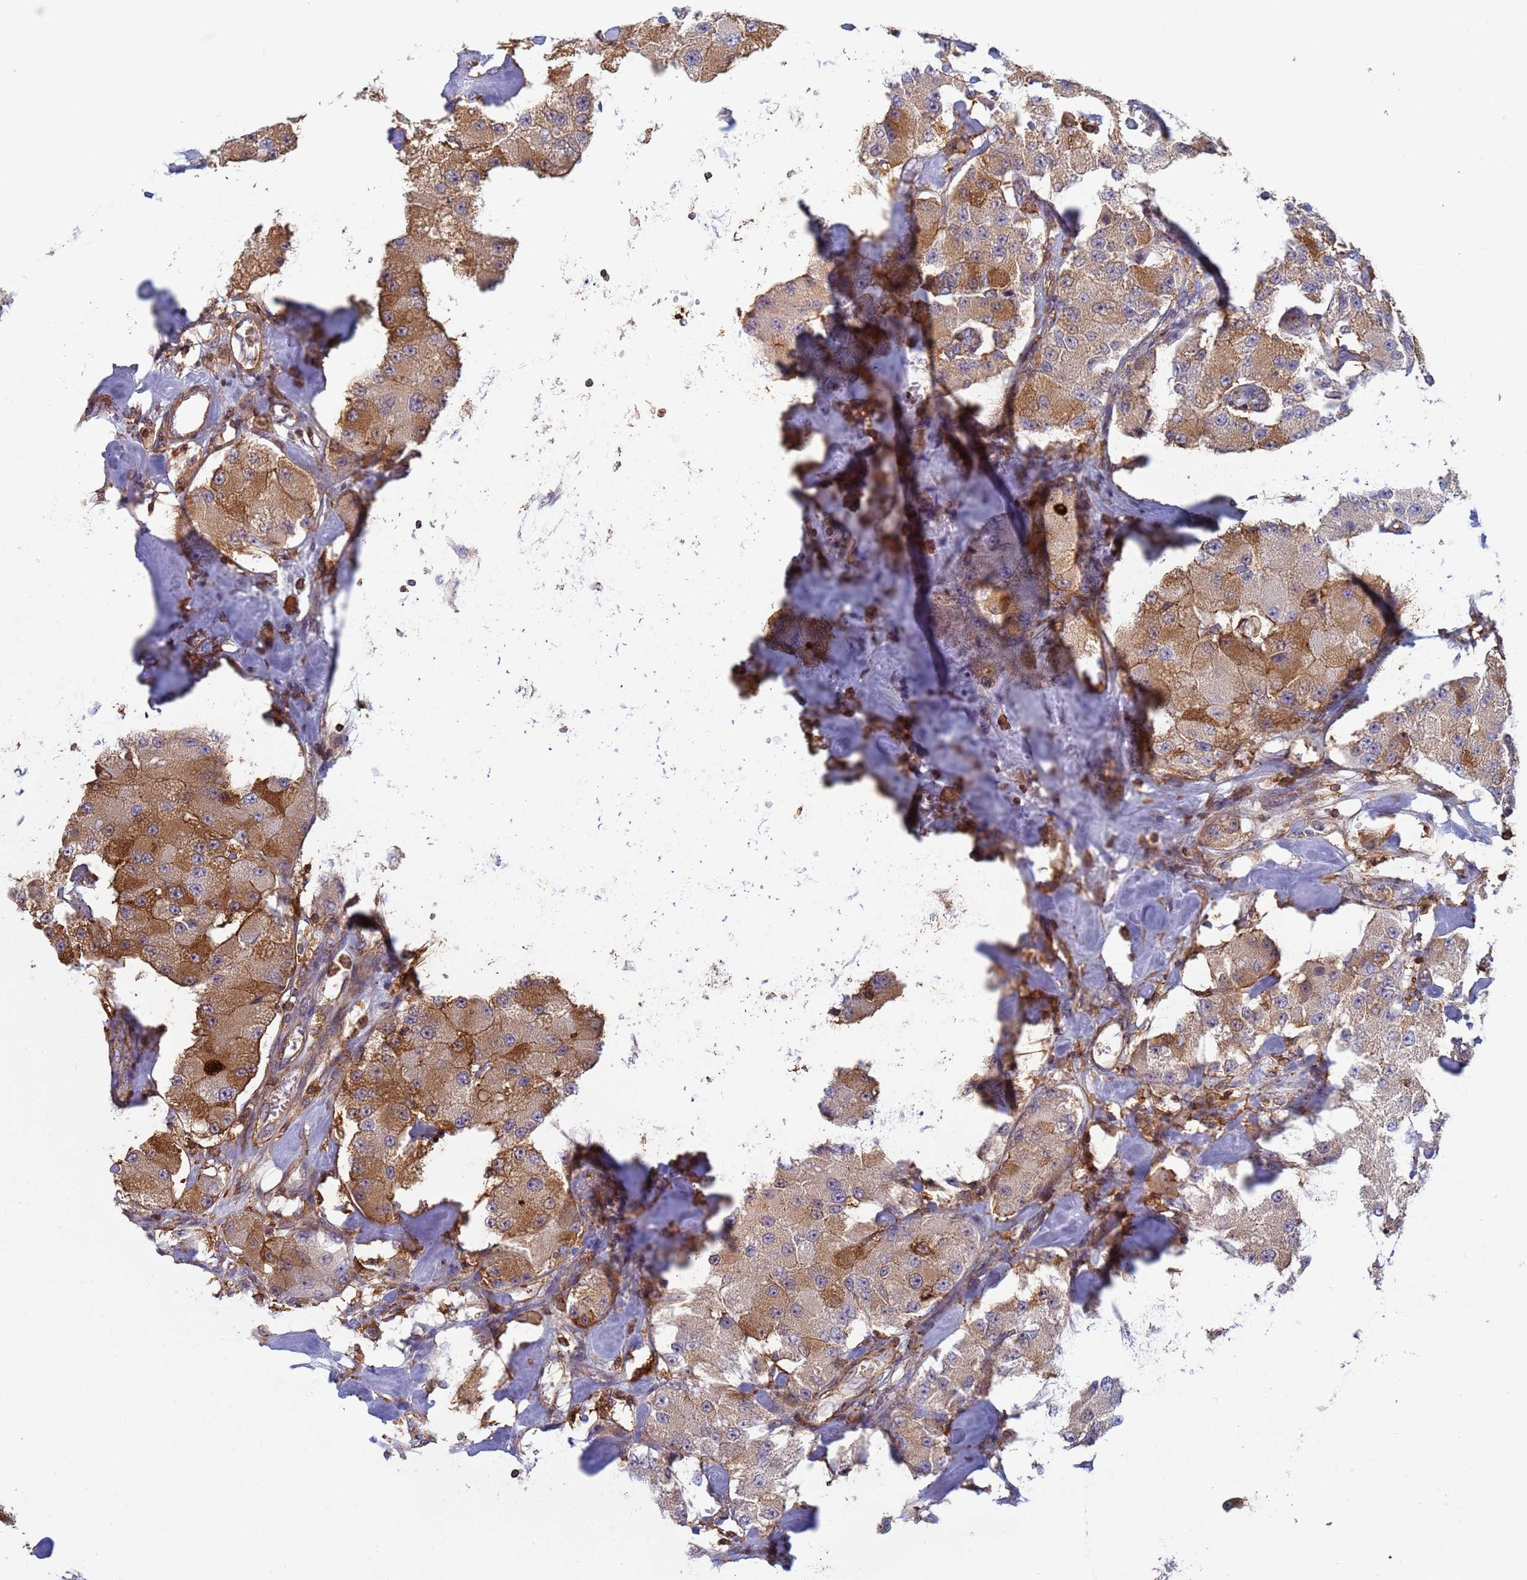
{"staining": {"intensity": "moderate", "quantity": ">75%", "location": "cytoplasmic/membranous"}, "tissue": "carcinoid", "cell_type": "Tumor cells", "image_type": "cancer", "snomed": [{"axis": "morphology", "description": "Carcinoid, malignant, NOS"}, {"axis": "topography", "description": "Pancreas"}], "caption": "A medium amount of moderate cytoplasmic/membranous positivity is identified in about >75% of tumor cells in carcinoid (malignant) tissue. (DAB (3,3'-diaminobenzidine) IHC, brown staining for protein, blue staining for nuclei).", "gene": "ZNG1B", "patient": {"sex": "male", "age": 41}}